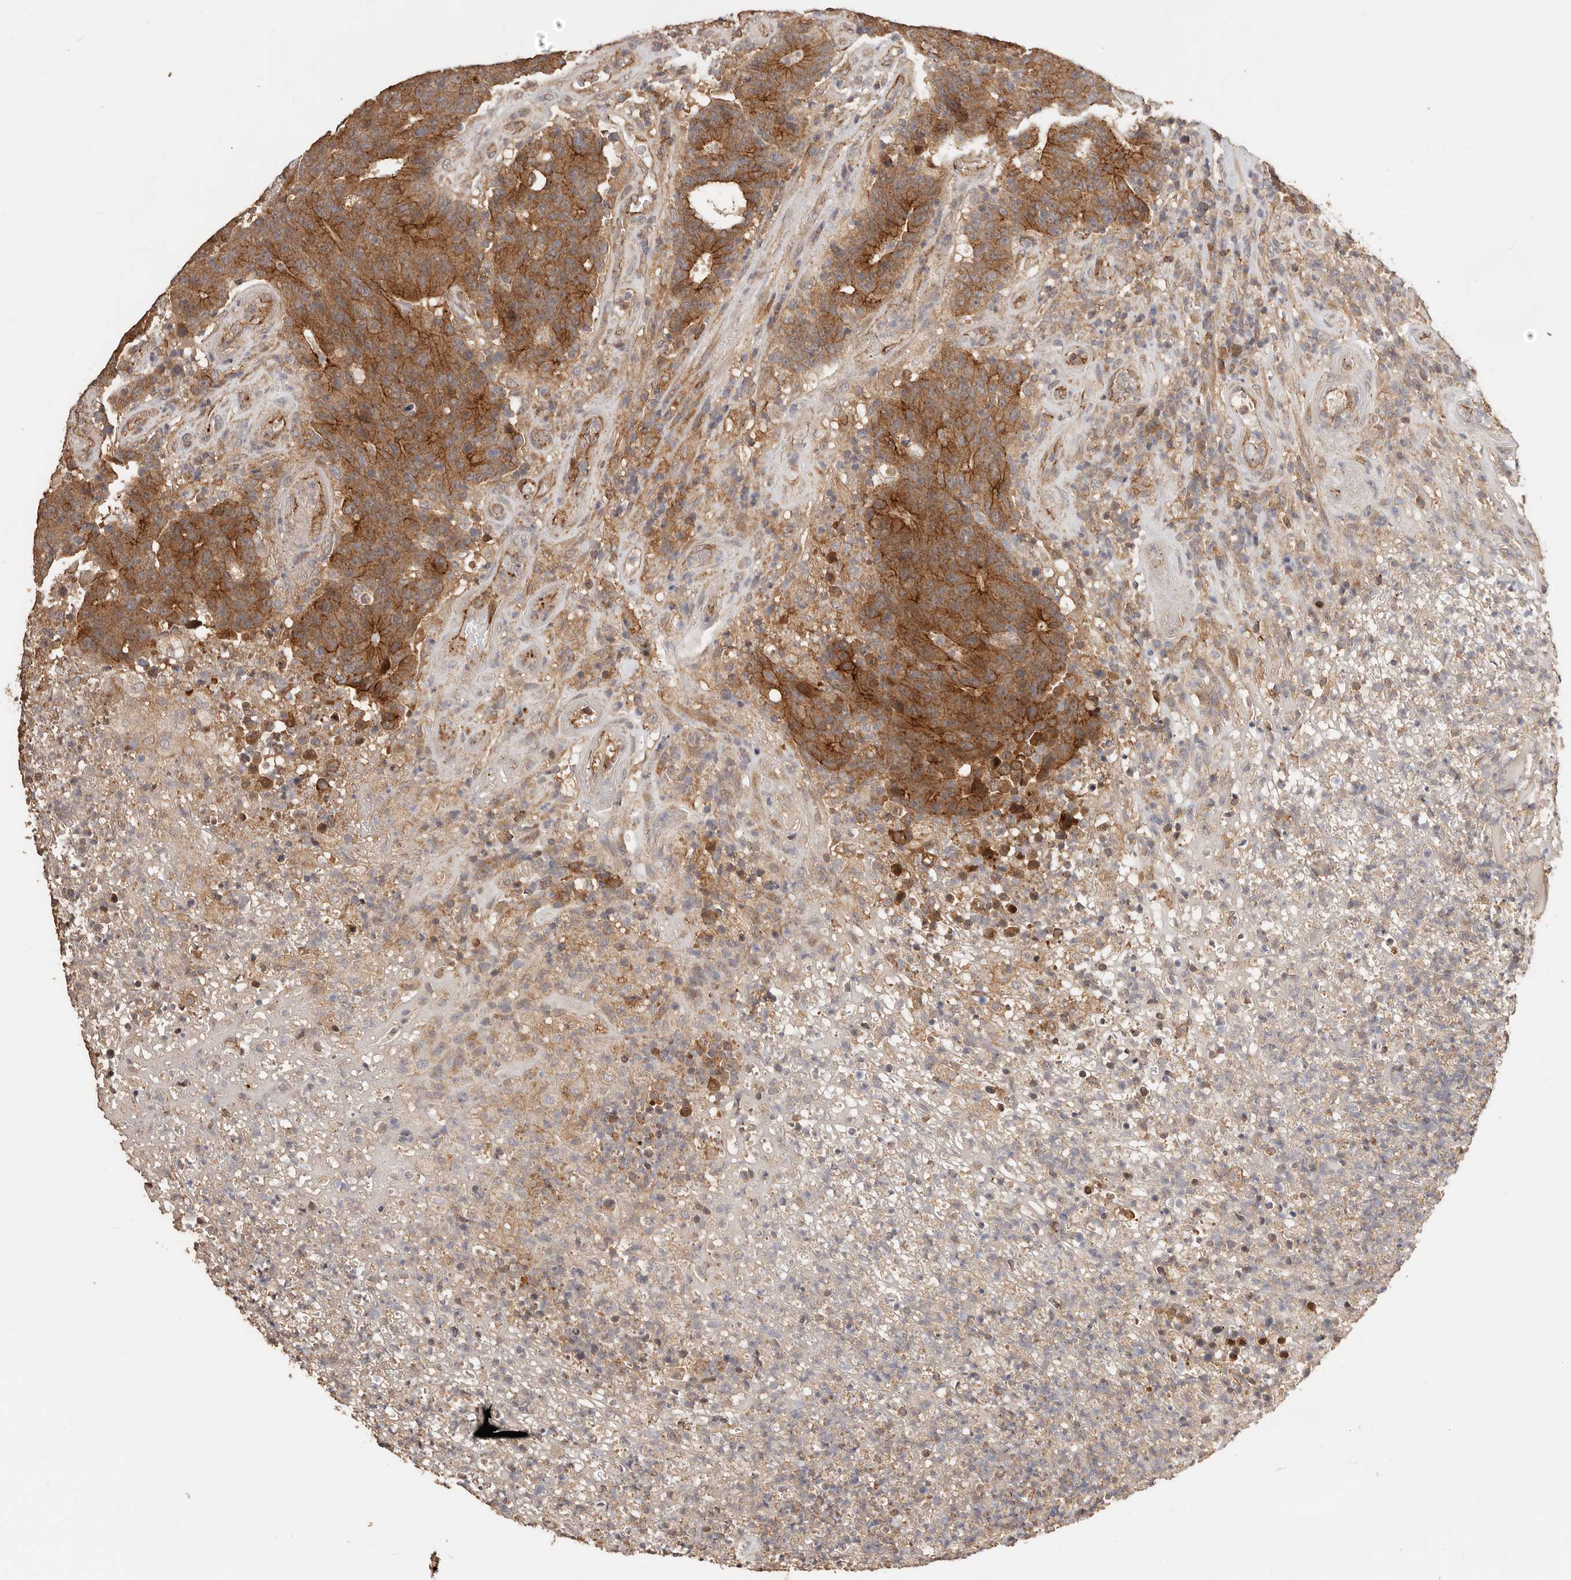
{"staining": {"intensity": "strong", "quantity": ">75%", "location": "cytoplasmic/membranous"}, "tissue": "colorectal cancer", "cell_type": "Tumor cells", "image_type": "cancer", "snomed": [{"axis": "morphology", "description": "Normal tissue, NOS"}, {"axis": "morphology", "description": "Adenocarcinoma, NOS"}, {"axis": "topography", "description": "Colon"}], "caption": "Adenocarcinoma (colorectal) stained with a brown dye shows strong cytoplasmic/membranous positive staining in approximately >75% of tumor cells.", "gene": "AFDN", "patient": {"sex": "female", "age": 75}}